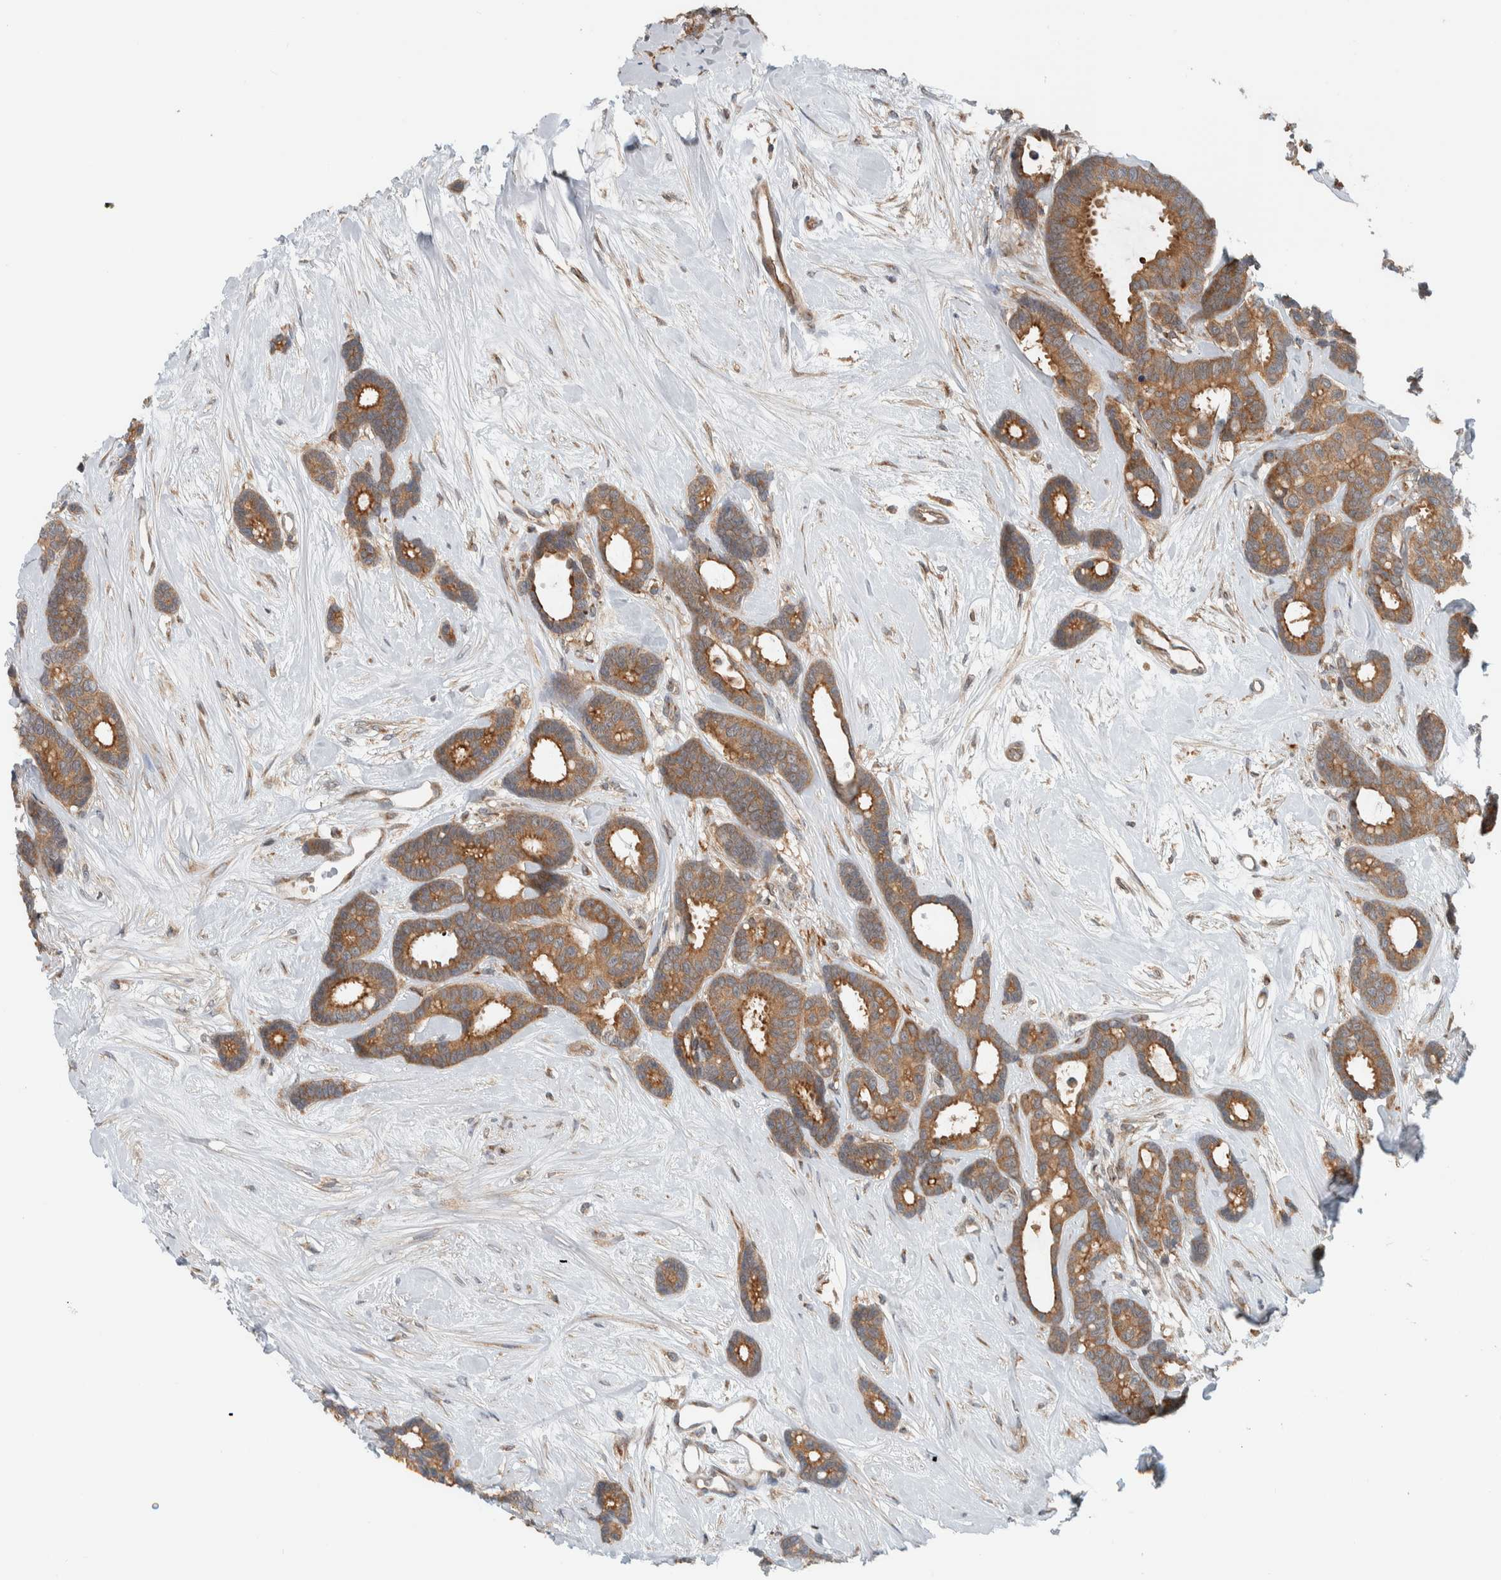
{"staining": {"intensity": "moderate", "quantity": ">75%", "location": "cytoplasmic/membranous"}, "tissue": "breast cancer", "cell_type": "Tumor cells", "image_type": "cancer", "snomed": [{"axis": "morphology", "description": "Duct carcinoma"}, {"axis": "topography", "description": "Breast"}], "caption": "The photomicrograph displays a brown stain indicating the presence of a protein in the cytoplasmic/membranous of tumor cells in breast cancer (intraductal carcinoma).", "gene": "RERE", "patient": {"sex": "female", "age": 87}}